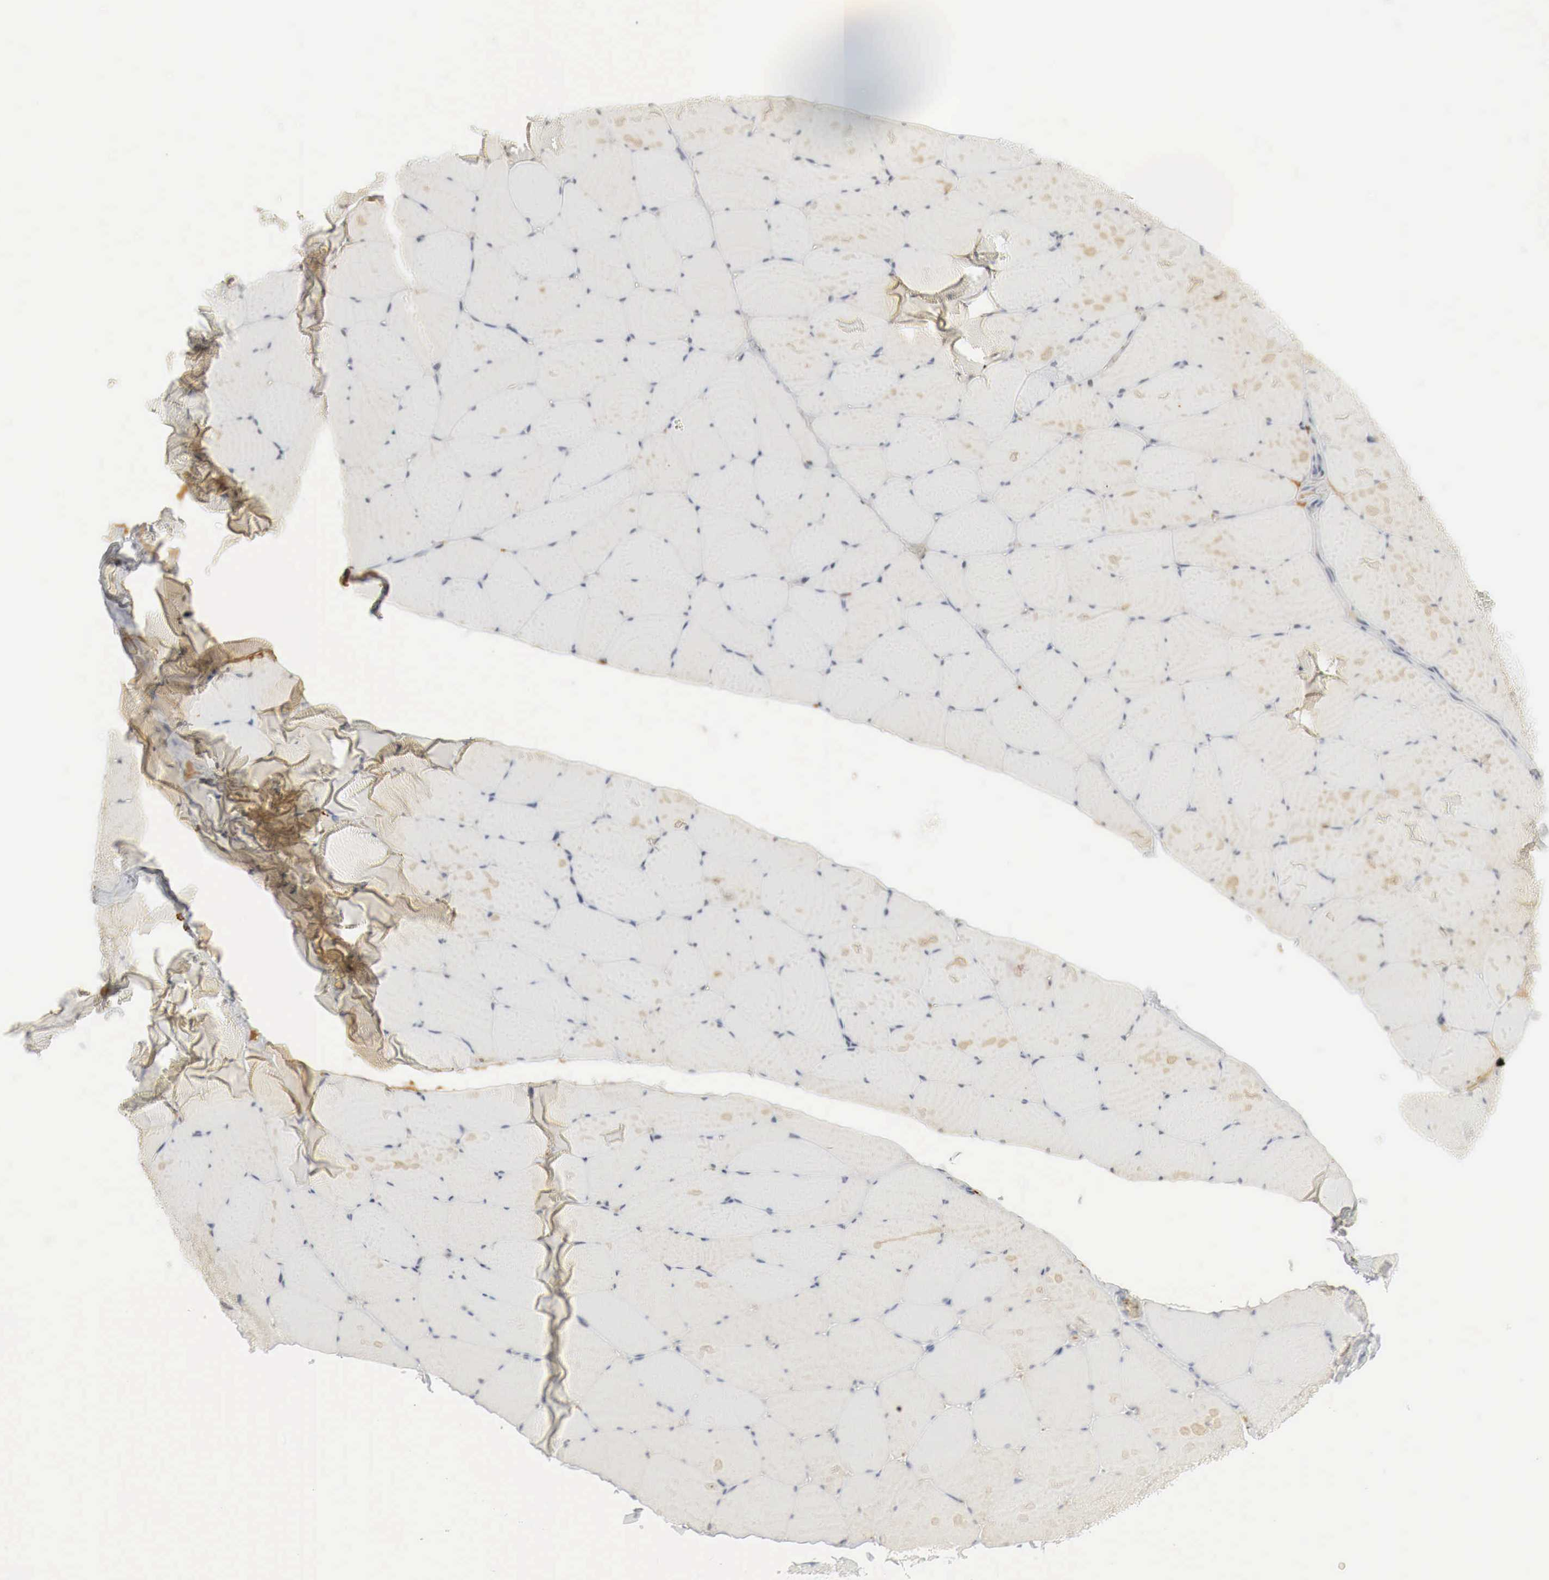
{"staining": {"intensity": "weak", "quantity": "<25%", "location": "cytoplasmic/membranous"}, "tissue": "skeletal muscle", "cell_type": "Myocytes", "image_type": "normal", "snomed": [{"axis": "morphology", "description": "Normal tissue, NOS"}, {"axis": "topography", "description": "Skeletal muscle"}, {"axis": "topography", "description": "Salivary gland"}], "caption": "Immunohistochemical staining of benign human skeletal muscle shows no significant staining in myocytes.", "gene": "MYC", "patient": {"sex": "male", "age": 62}}